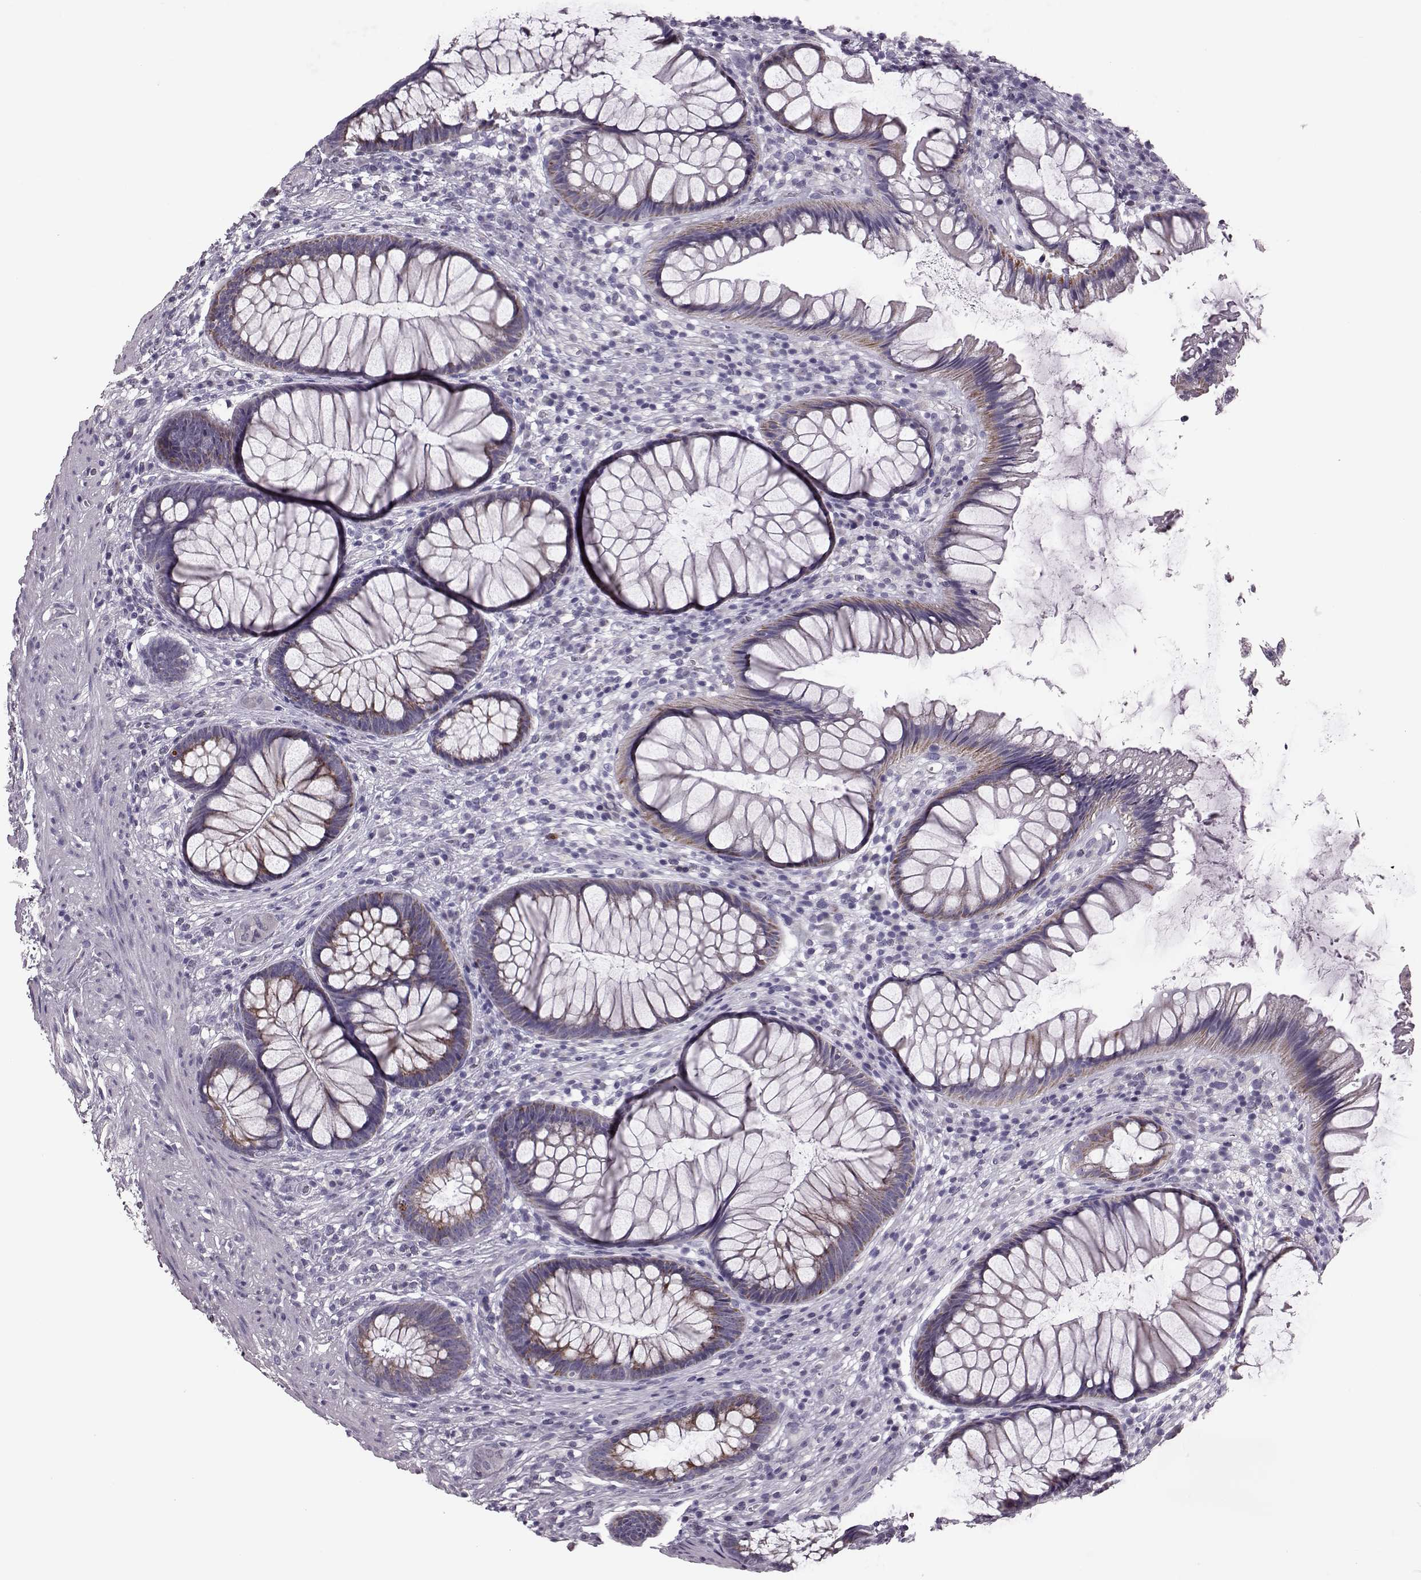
{"staining": {"intensity": "weak", "quantity": "25%-75%", "location": "cytoplasmic/membranous"}, "tissue": "rectum", "cell_type": "Glandular cells", "image_type": "normal", "snomed": [{"axis": "morphology", "description": "Normal tissue, NOS"}, {"axis": "topography", "description": "Smooth muscle"}, {"axis": "topography", "description": "Rectum"}], "caption": "Human rectum stained for a protein (brown) exhibits weak cytoplasmic/membranous positive expression in approximately 25%-75% of glandular cells.", "gene": "RIMS2", "patient": {"sex": "male", "age": 53}}